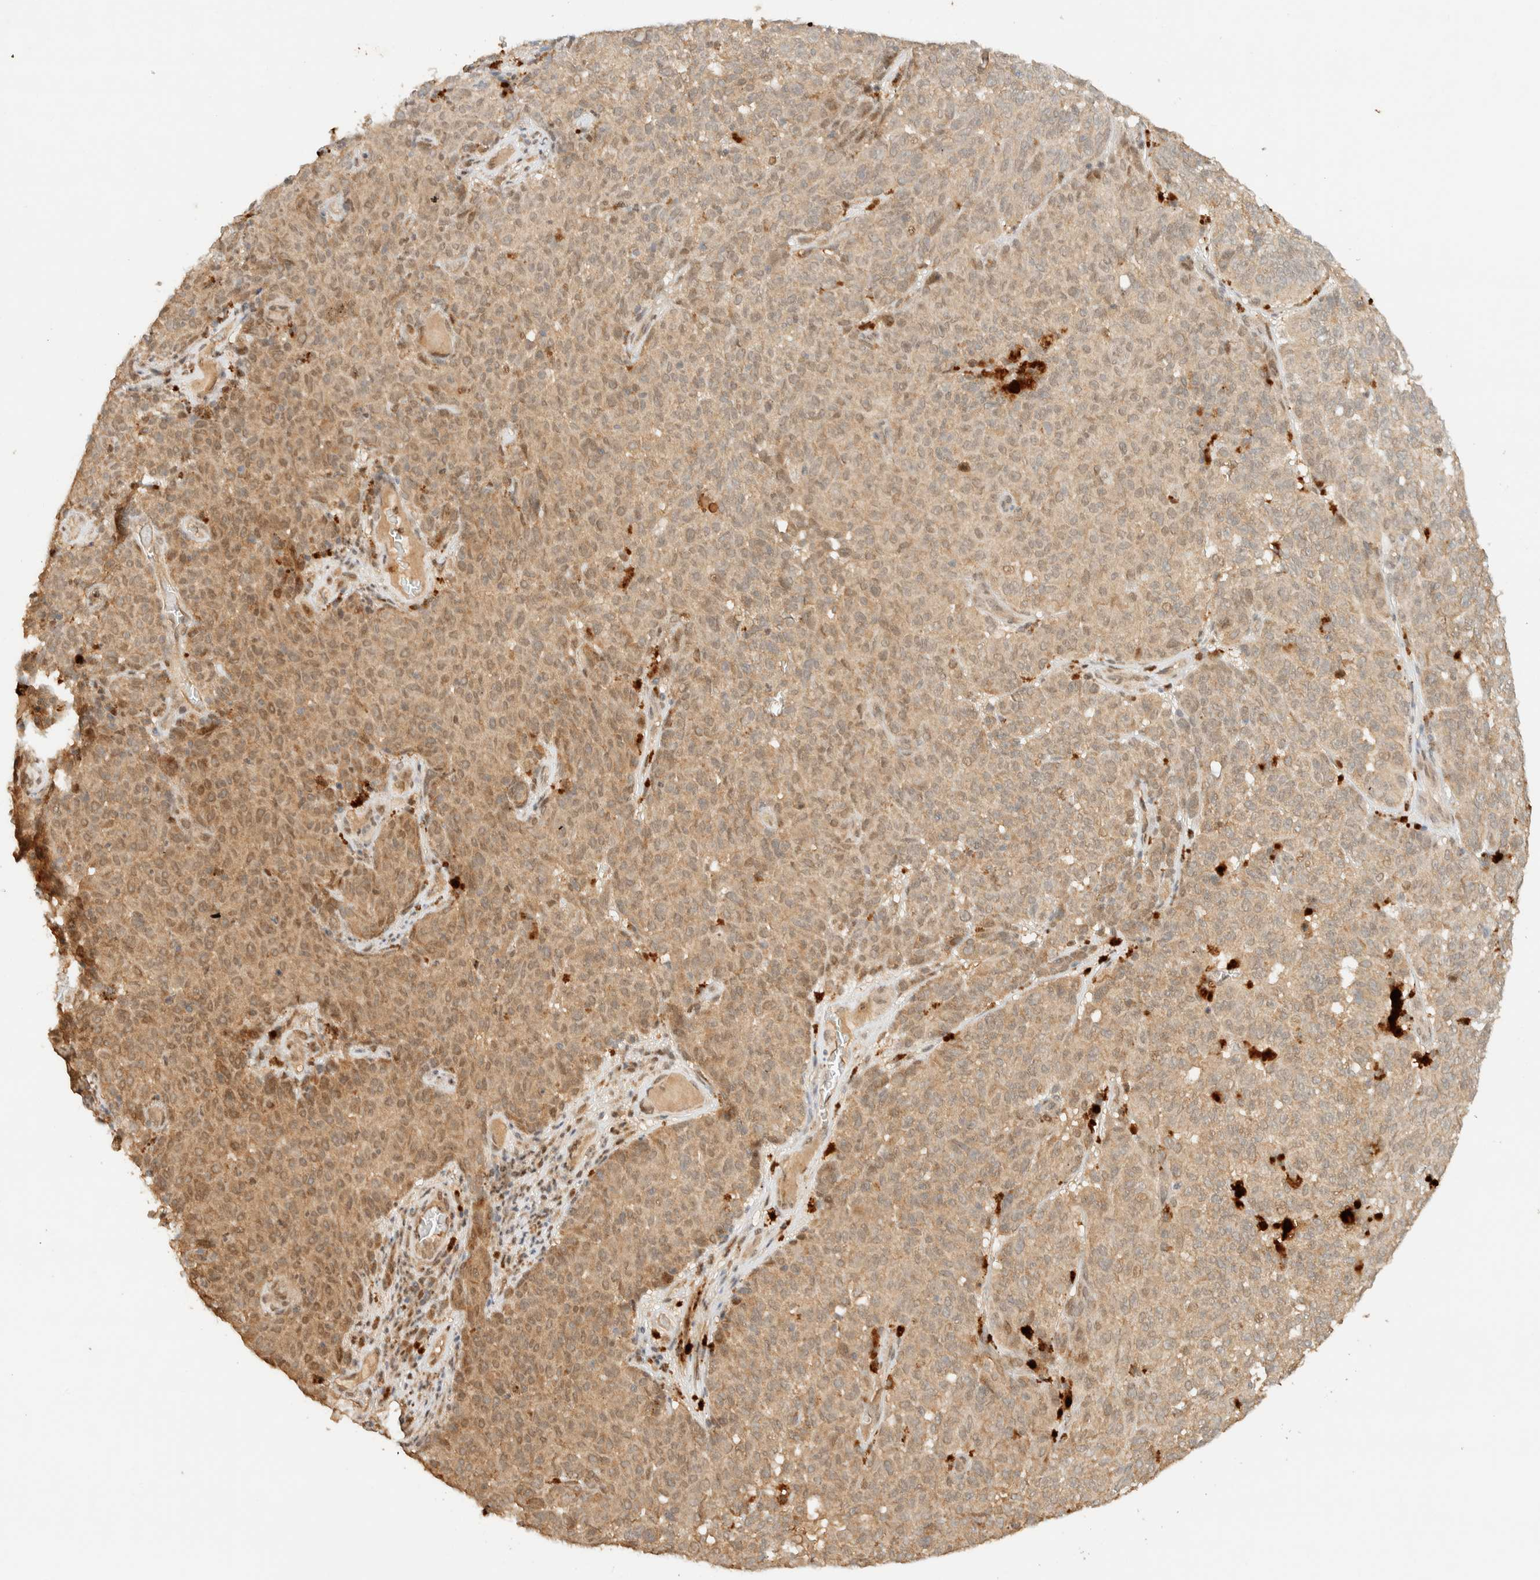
{"staining": {"intensity": "weak", "quantity": ">75%", "location": "cytoplasmic/membranous"}, "tissue": "melanoma", "cell_type": "Tumor cells", "image_type": "cancer", "snomed": [{"axis": "morphology", "description": "Malignant melanoma, NOS"}, {"axis": "topography", "description": "Skin"}], "caption": "Immunohistochemistry (IHC) of melanoma reveals low levels of weak cytoplasmic/membranous expression in about >75% of tumor cells.", "gene": "ZBTB34", "patient": {"sex": "female", "age": 82}}